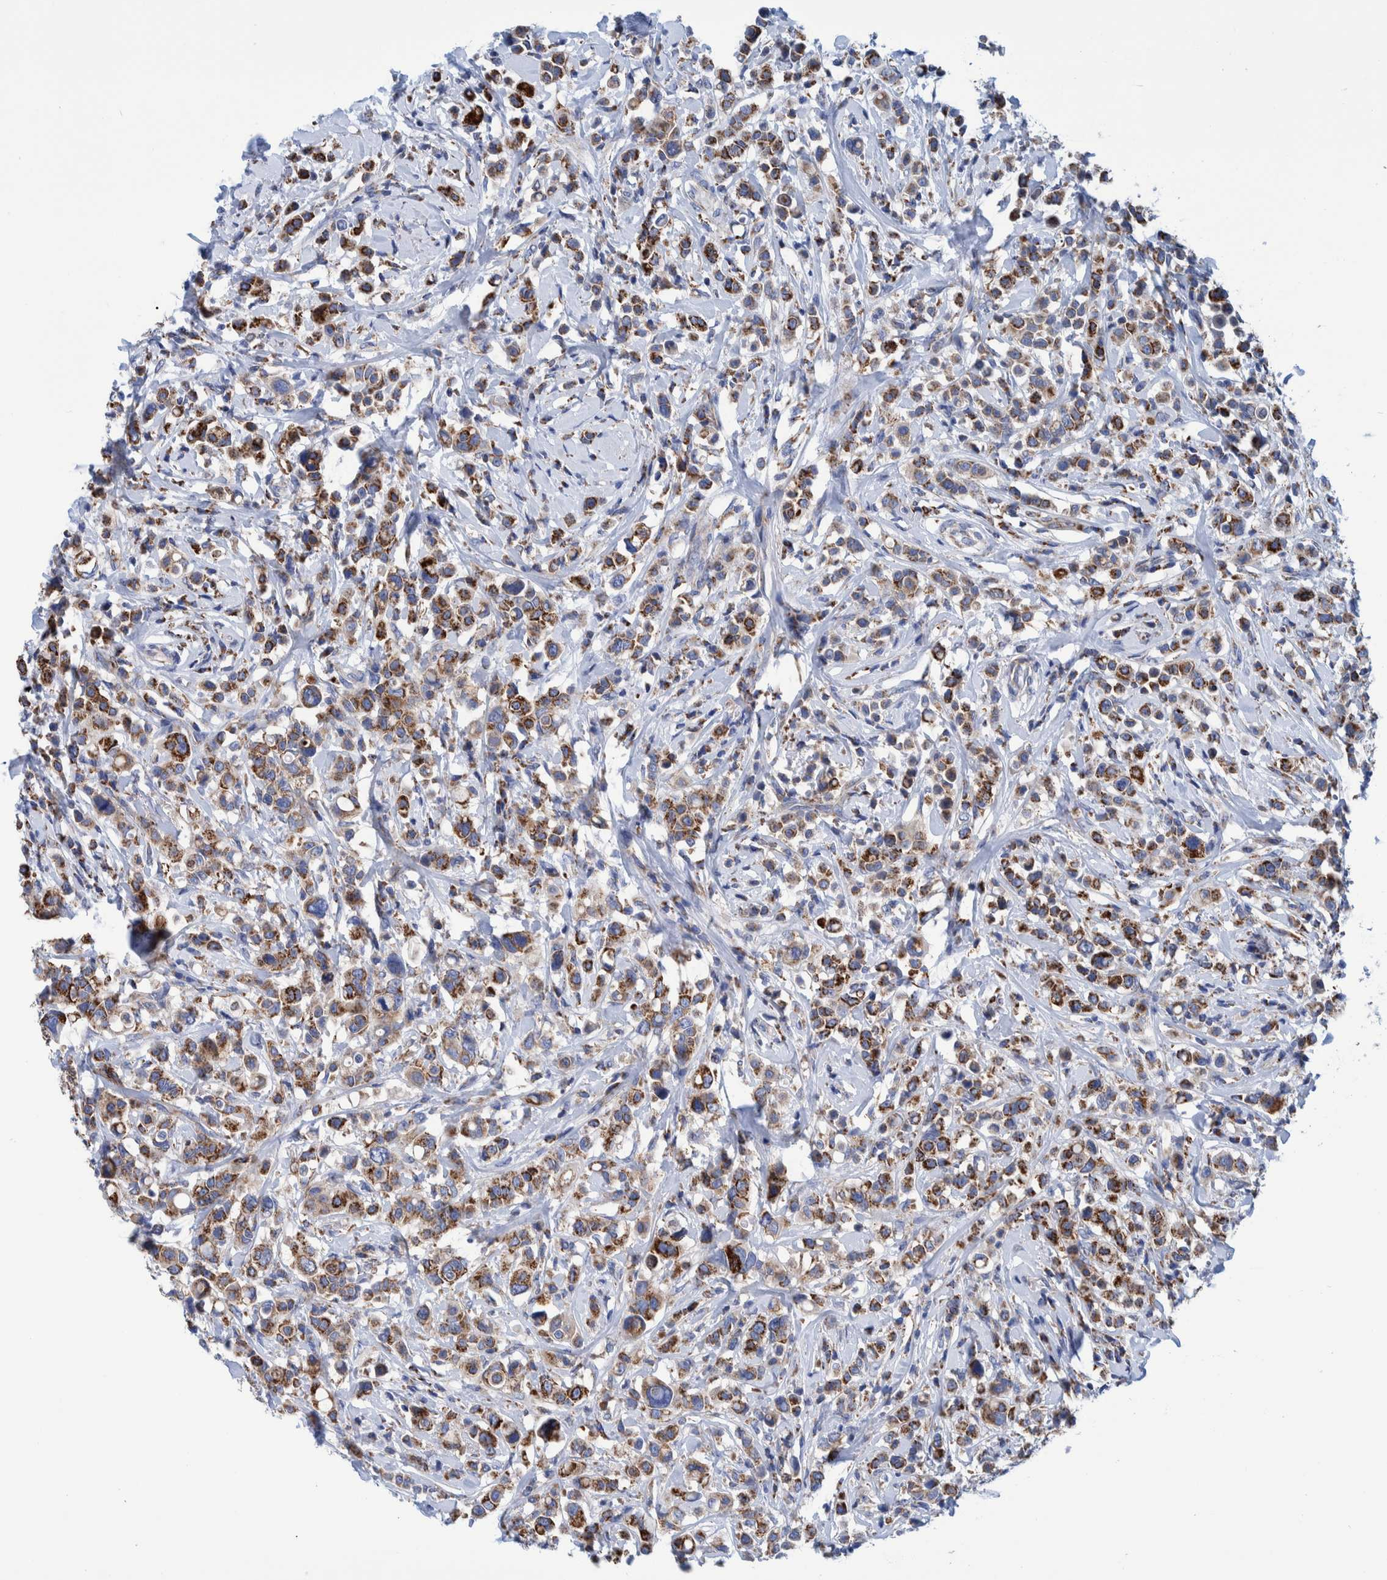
{"staining": {"intensity": "strong", "quantity": ">75%", "location": "cytoplasmic/membranous"}, "tissue": "breast cancer", "cell_type": "Tumor cells", "image_type": "cancer", "snomed": [{"axis": "morphology", "description": "Duct carcinoma"}, {"axis": "topography", "description": "Breast"}], "caption": "Protein expression analysis of breast intraductal carcinoma demonstrates strong cytoplasmic/membranous positivity in approximately >75% of tumor cells.", "gene": "BZW2", "patient": {"sex": "female", "age": 27}}